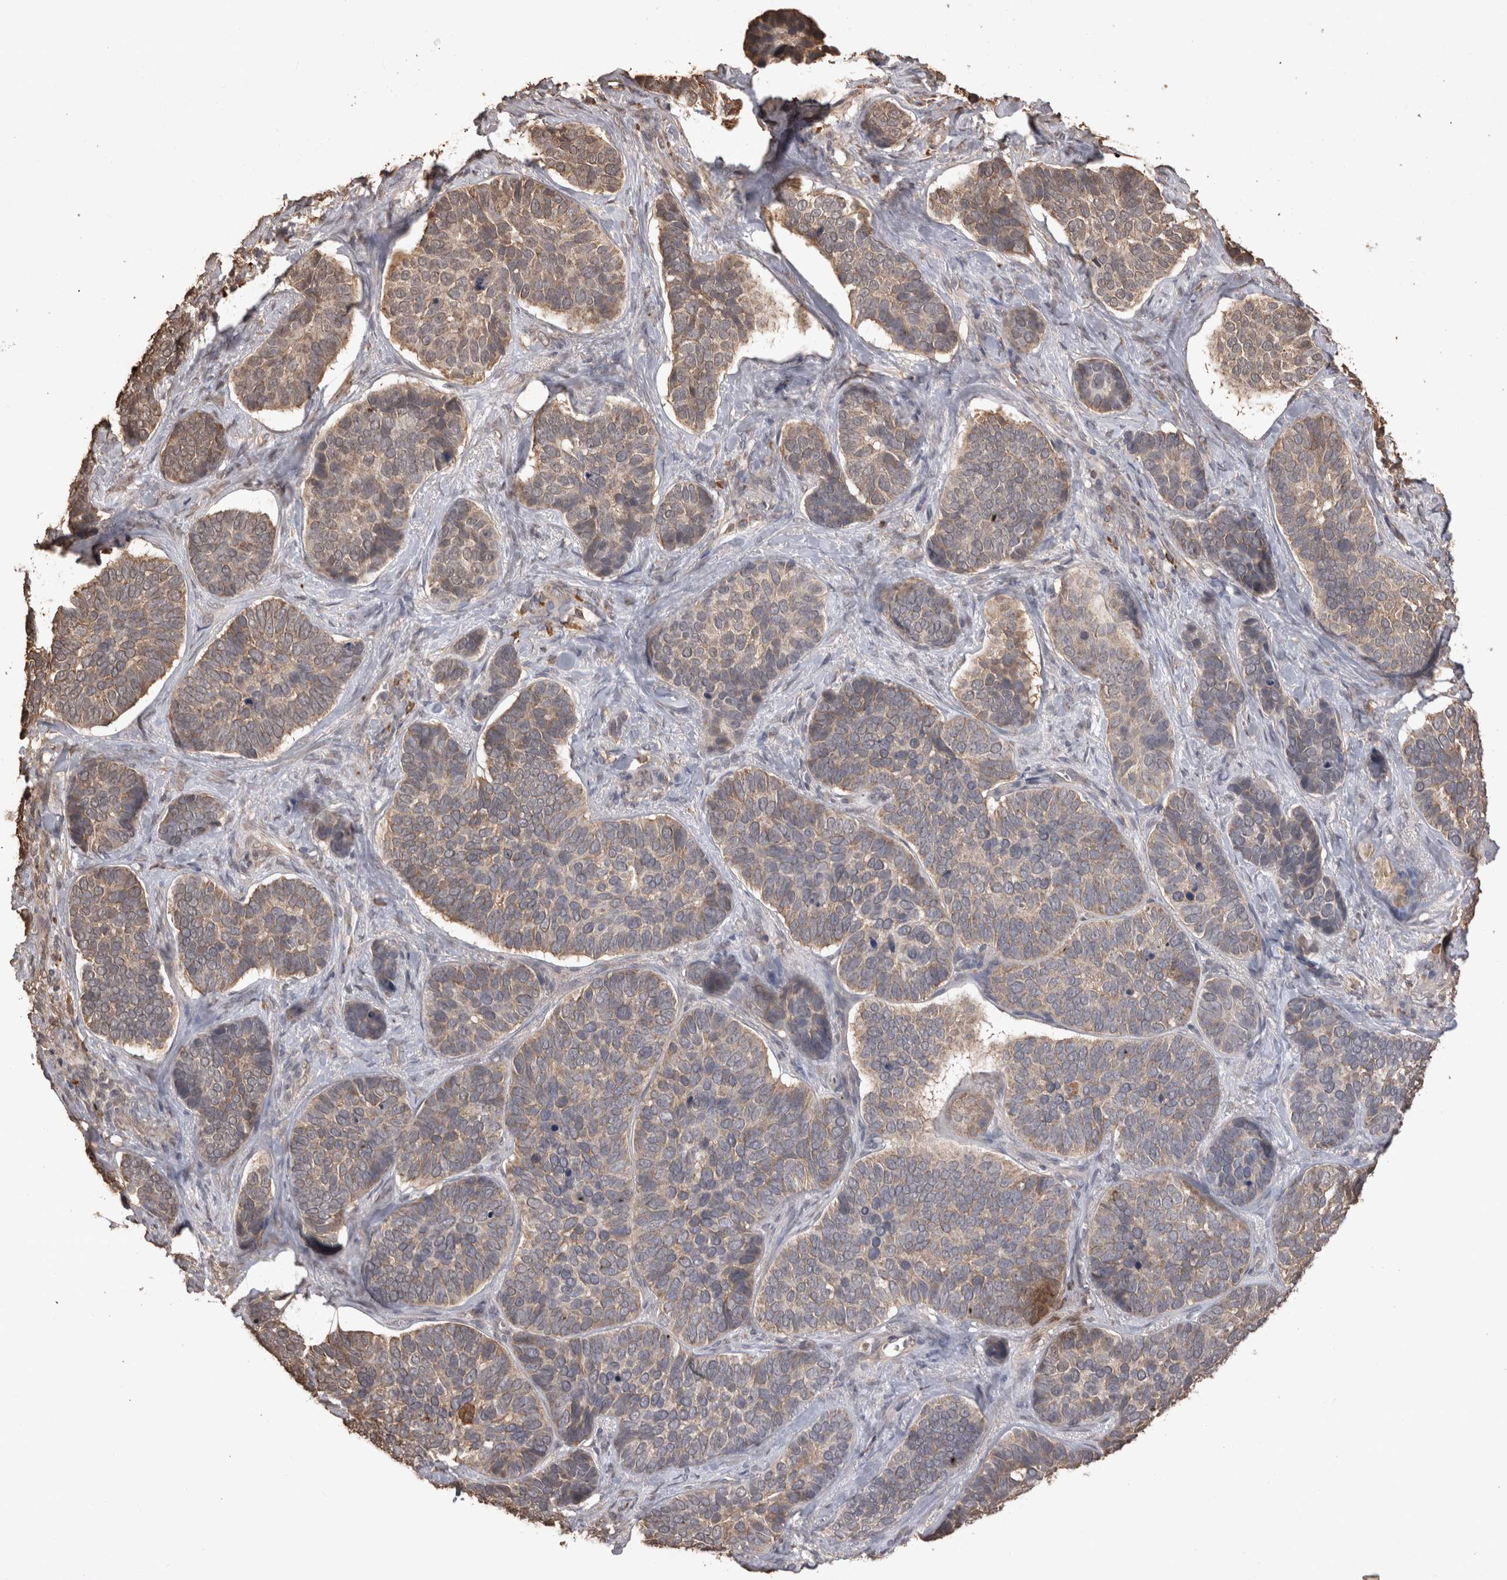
{"staining": {"intensity": "moderate", "quantity": "25%-75%", "location": "cytoplasmic/membranous"}, "tissue": "skin cancer", "cell_type": "Tumor cells", "image_type": "cancer", "snomed": [{"axis": "morphology", "description": "Basal cell carcinoma"}, {"axis": "topography", "description": "Skin"}], "caption": "A brown stain highlights moderate cytoplasmic/membranous expression of a protein in skin cancer tumor cells.", "gene": "SOCS5", "patient": {"sex": "male", "age": 62}}